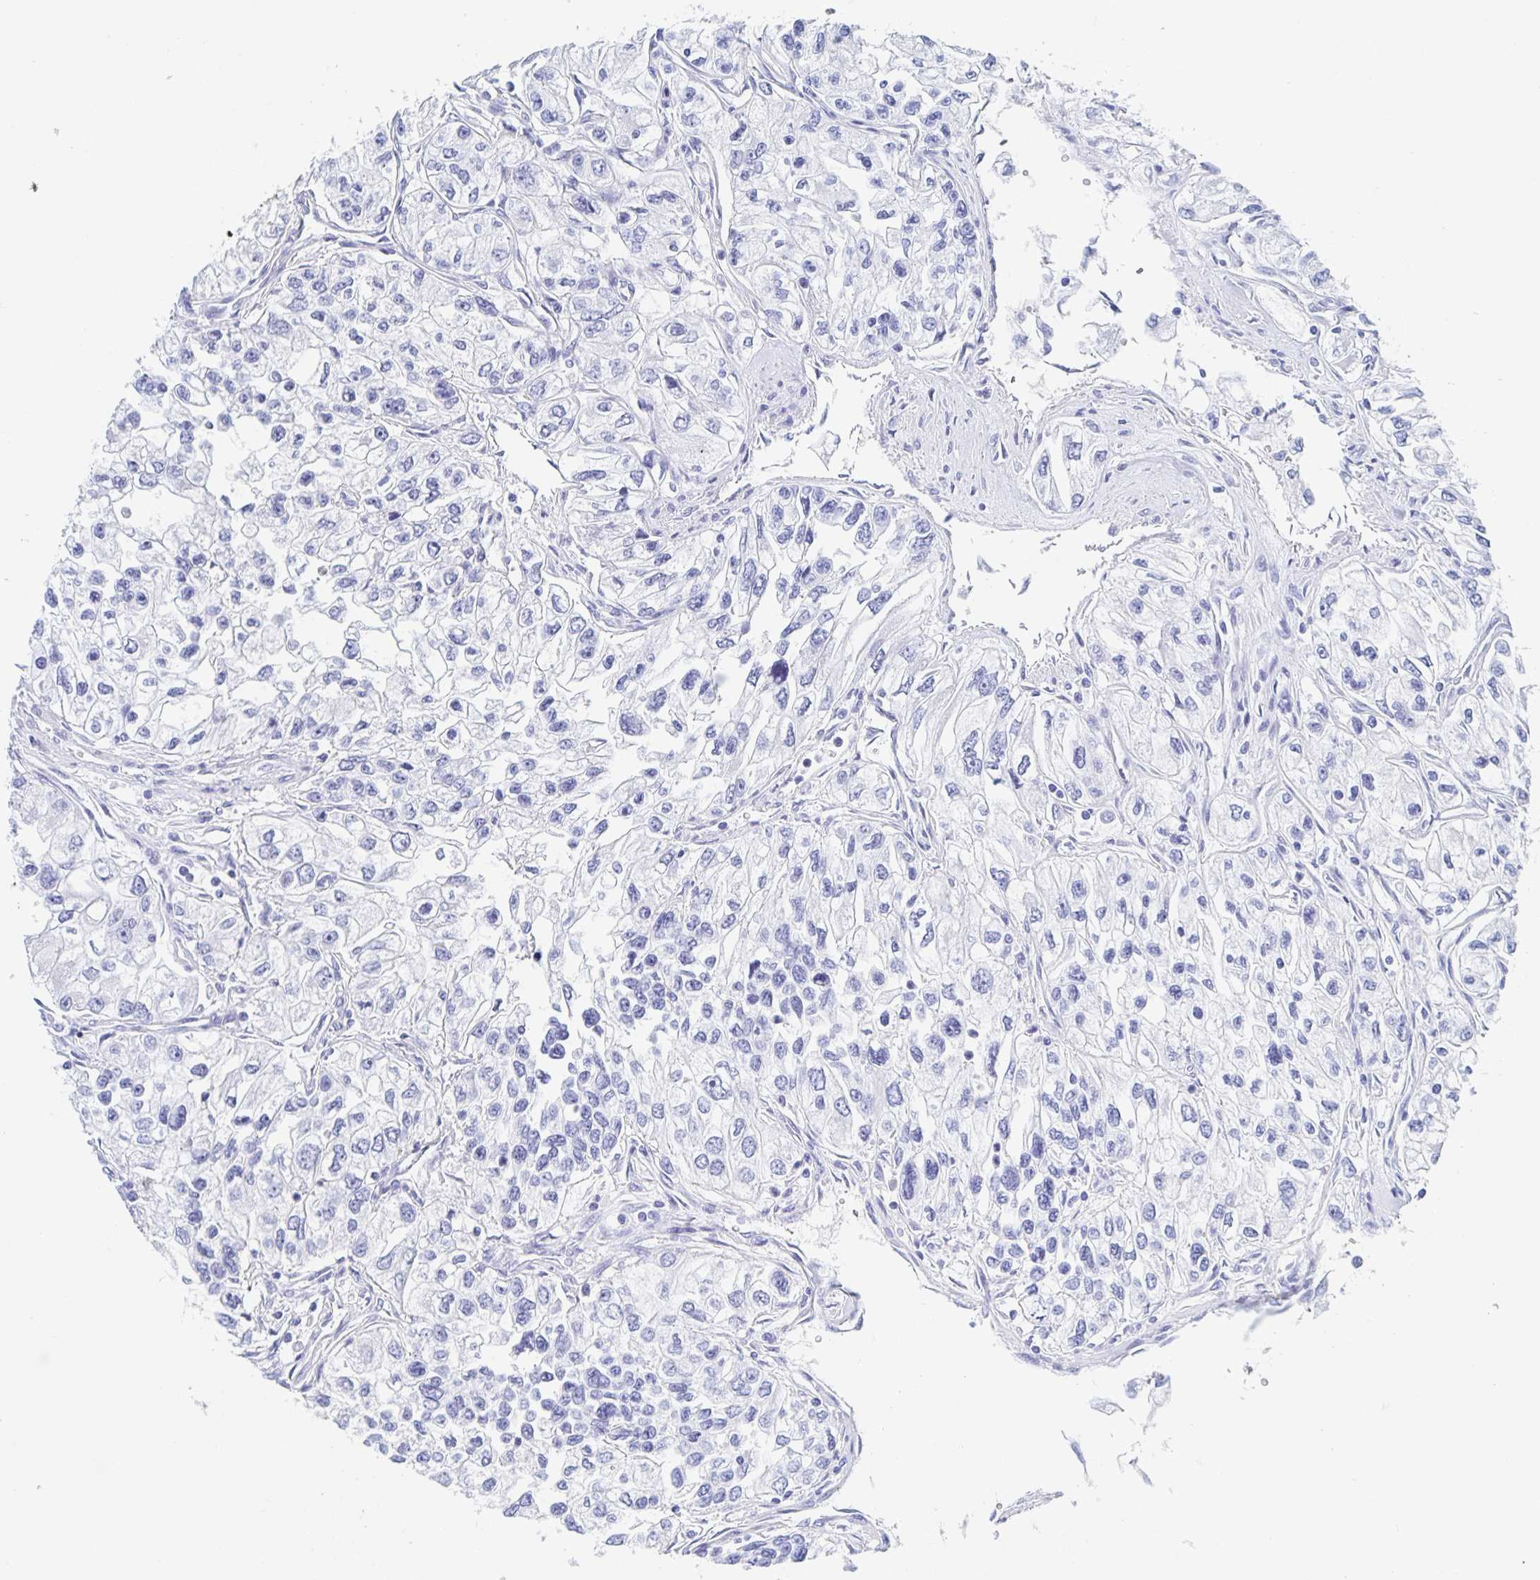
{"staining": {"intensity": "negative", "quantity": "none", "location": "none"}, "tissue": "renal cancer", "cell_type": "Tumor cells", "image_type": "cancer", "snomed": [{"axis": "morphology", "description": "Adenocarcinoma, NOS"}, {"axis": "topography", "description": "Kidney"}], "caption": "A high-resolution image shows immunohistochemistry staining of adenocarcinoma (renal), which shows no significant positivity in tumor cells.", "gene": "DMBT1", "patient": {"sex": "female", "age": 59}}